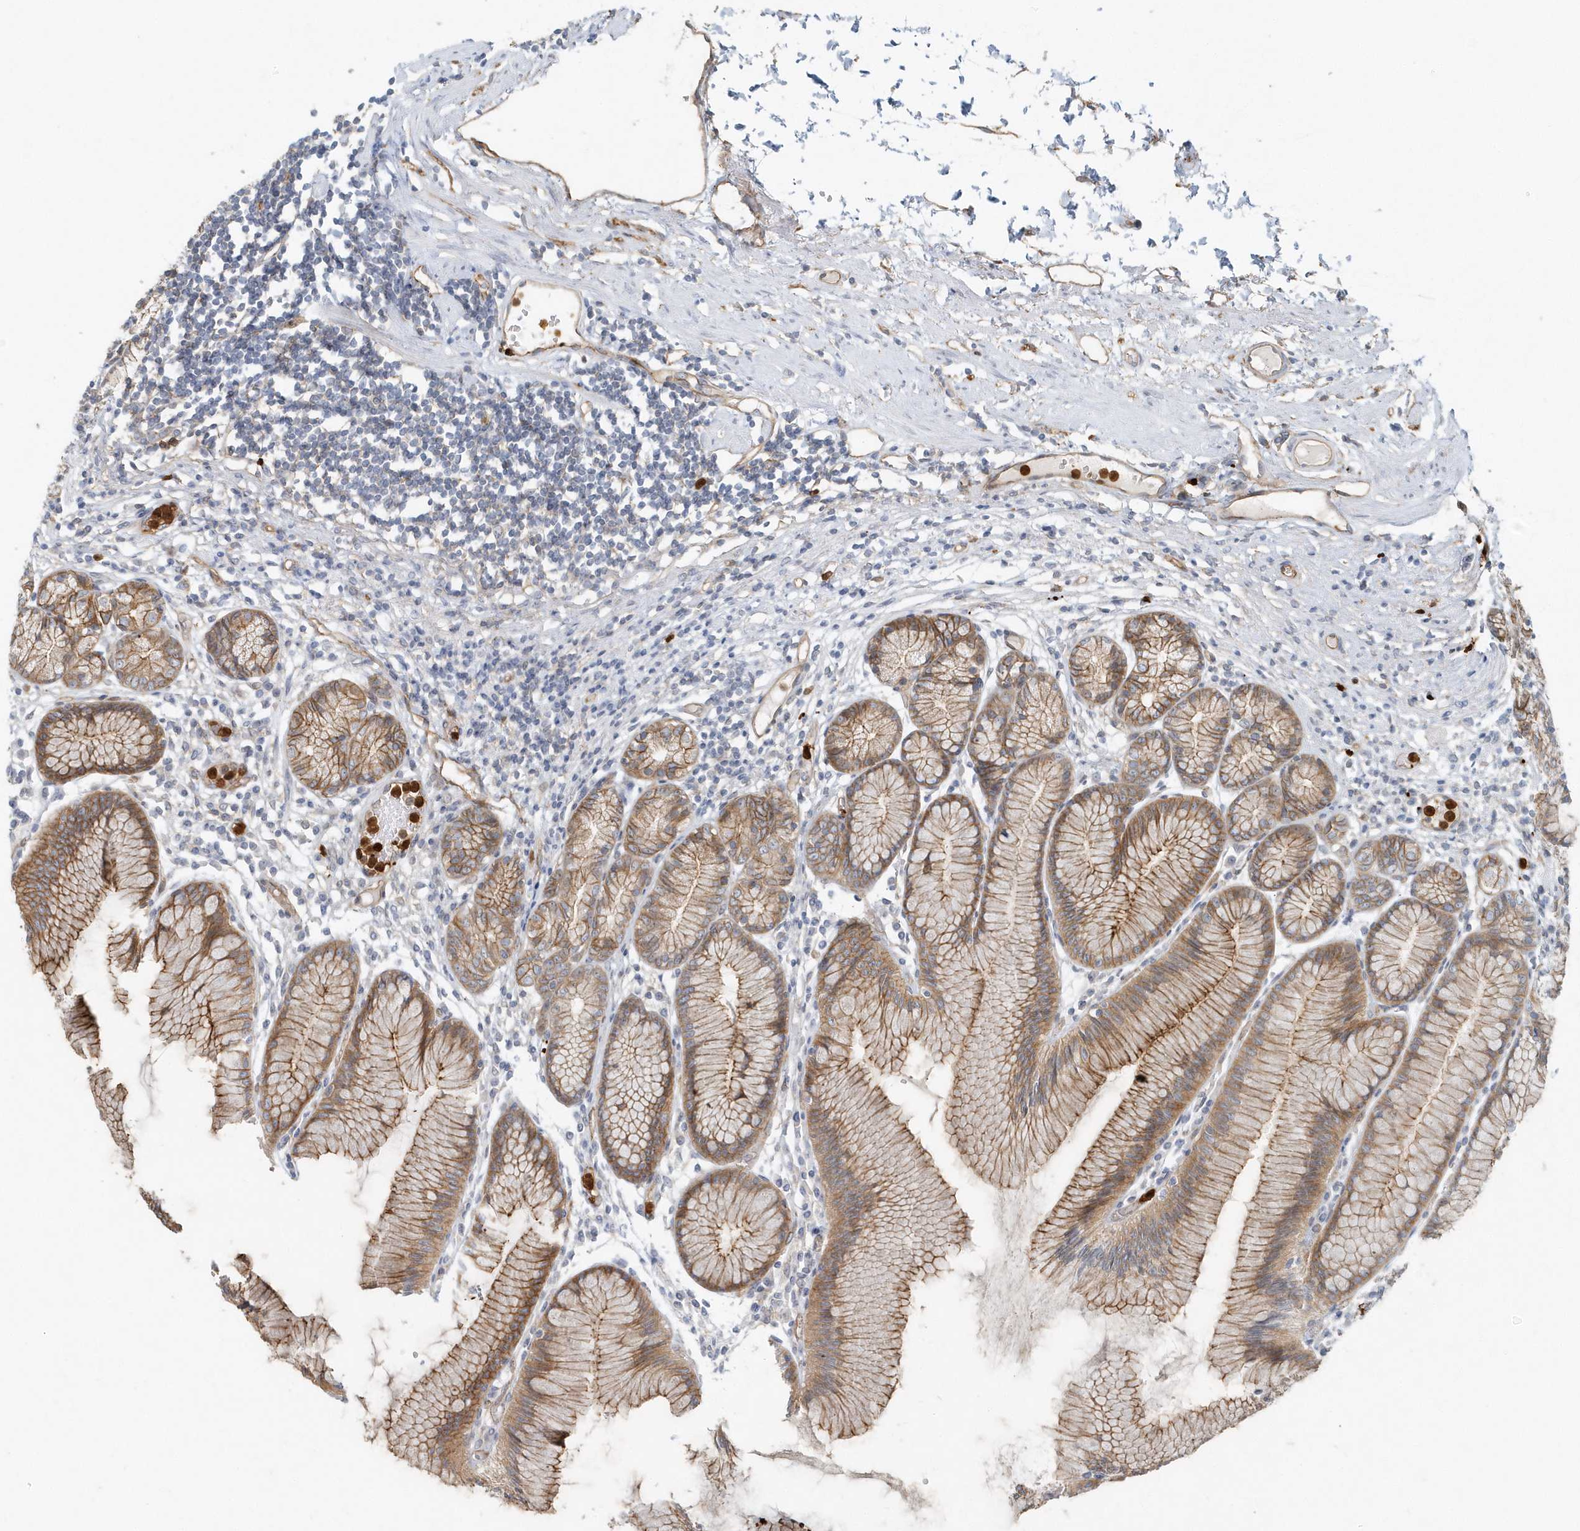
{"staining": {"intensity": "moderate", "quantity": "25%-75%", "location": "cytoplasmic/membranous"}, "tissue": "stomach", "cell_type": "Glandular cells", "image_type": "normal", "snomed": [{"axis": "morphology", "description": "Normal tissue, NOS"}, {"axis": "topography", "description": "Stomach"}], "caption": "Glandular cells show medium levels of moderate cytoplasmic/membranous positivity in about 25%-75% of cells in normal stomach. The staining was performed using DAB (3,3'-diaminobenzidine) to visualize the protein expression in brown, while the nuclei were stained in blue with hematoxylin (Magnification: 20x).", "gene": "DNAH1", "patient": {"sex": "female", "age": 57}}